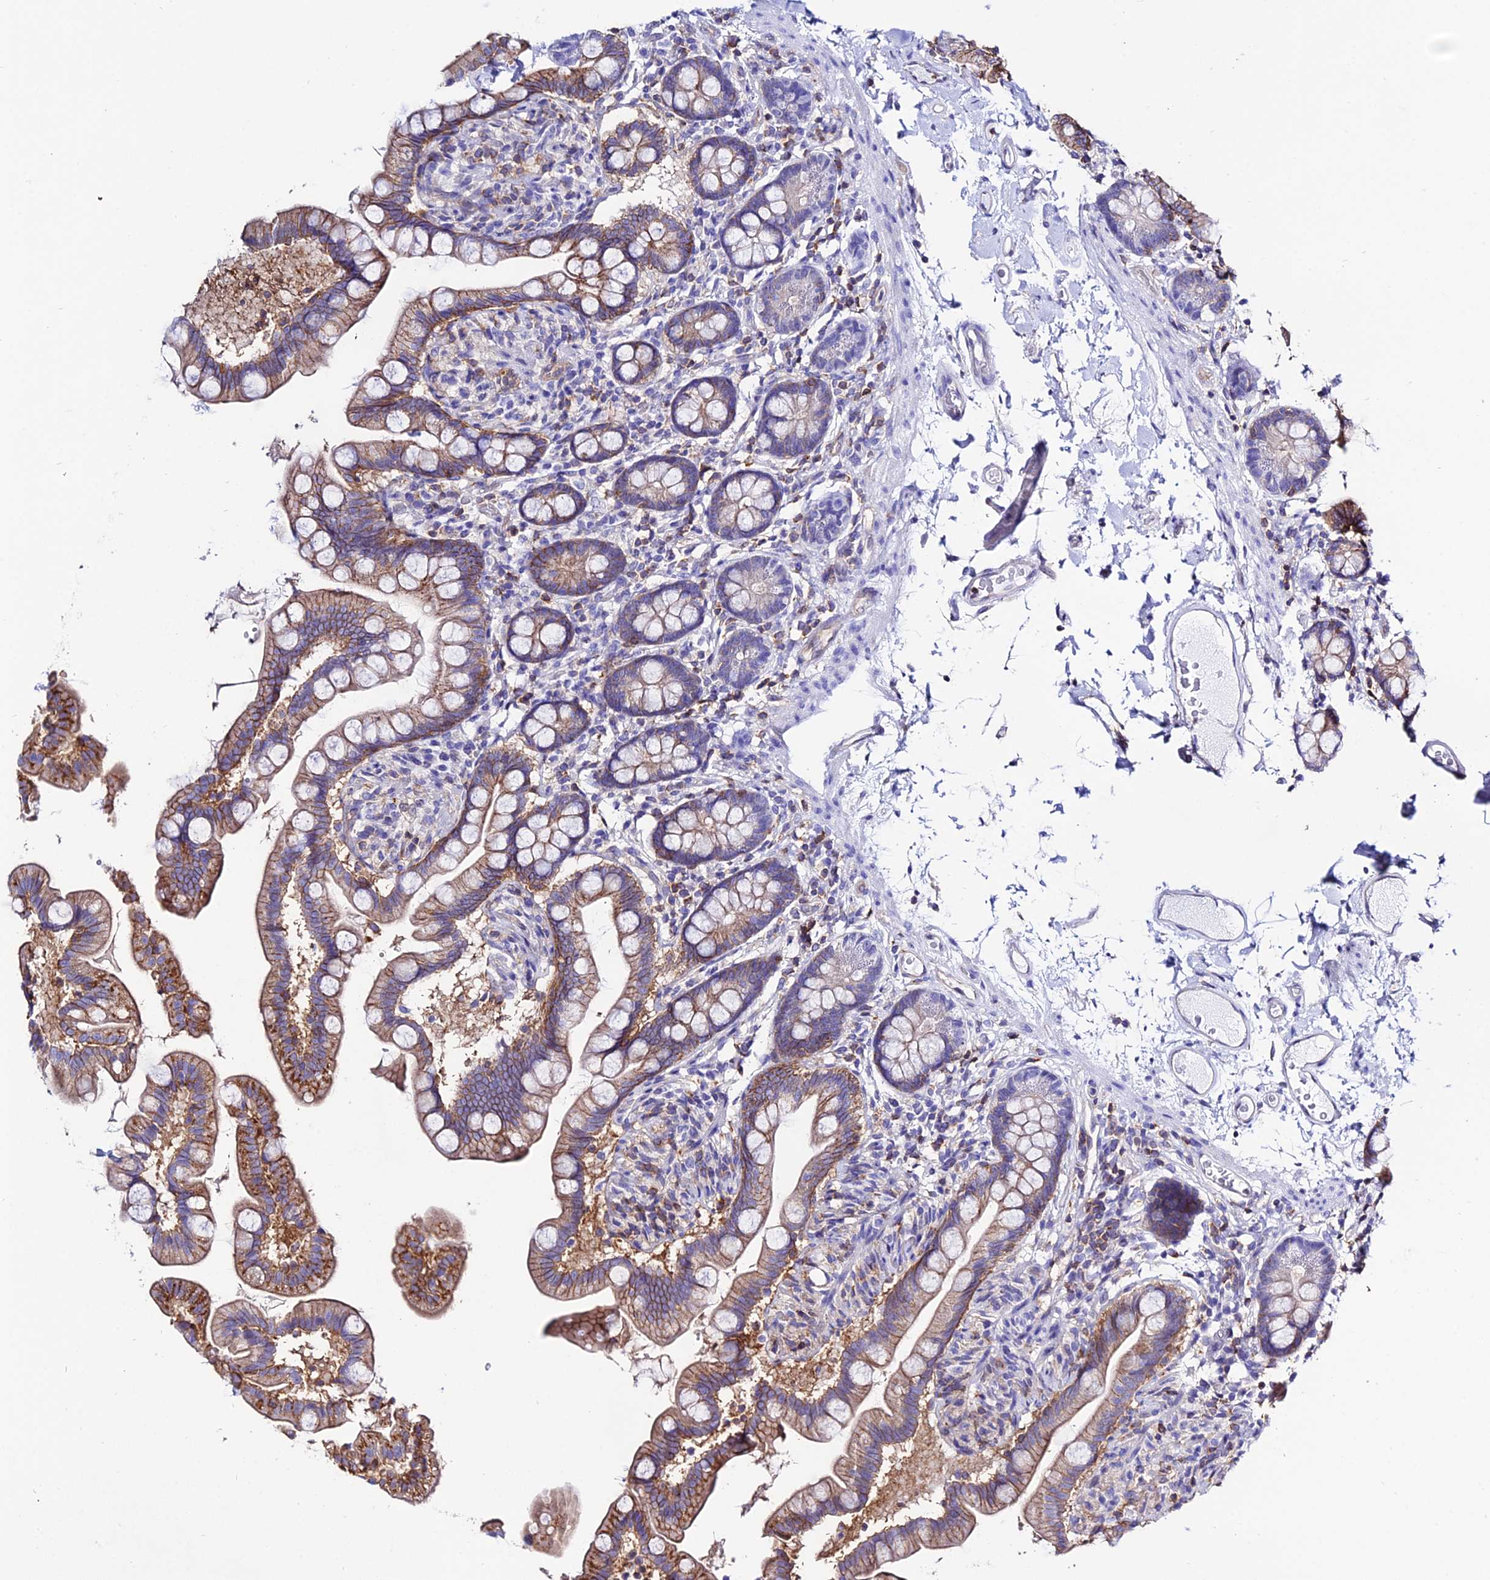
{"staining": {"intensity": "moderate", "quantity": "25%-75%", "location": "cytoplasmic/membranous"}, "tissue": "small intestine", "cell_type": "Glandular cells", "image_type": "normal", "snomed": [{"axis": "morphology", "description": "Normal tissue, NOS"}, {"axis": "topography", "description": "Small intestine"}], "caption": "Immunohistochemical staining of normal small intestine reveals 25%-75% levels of moderate cytoplasmic/membranous protein positivity in approximately 25%-75% of glandular cells. The staining was performed using DAB (3,3'-diaminobenzidine), with brown indicating positive protein expression. Nuclei are stained blue with hematoxylin.", "gene": "S100A16", "patient": {"sex": "female", "age": 64}}